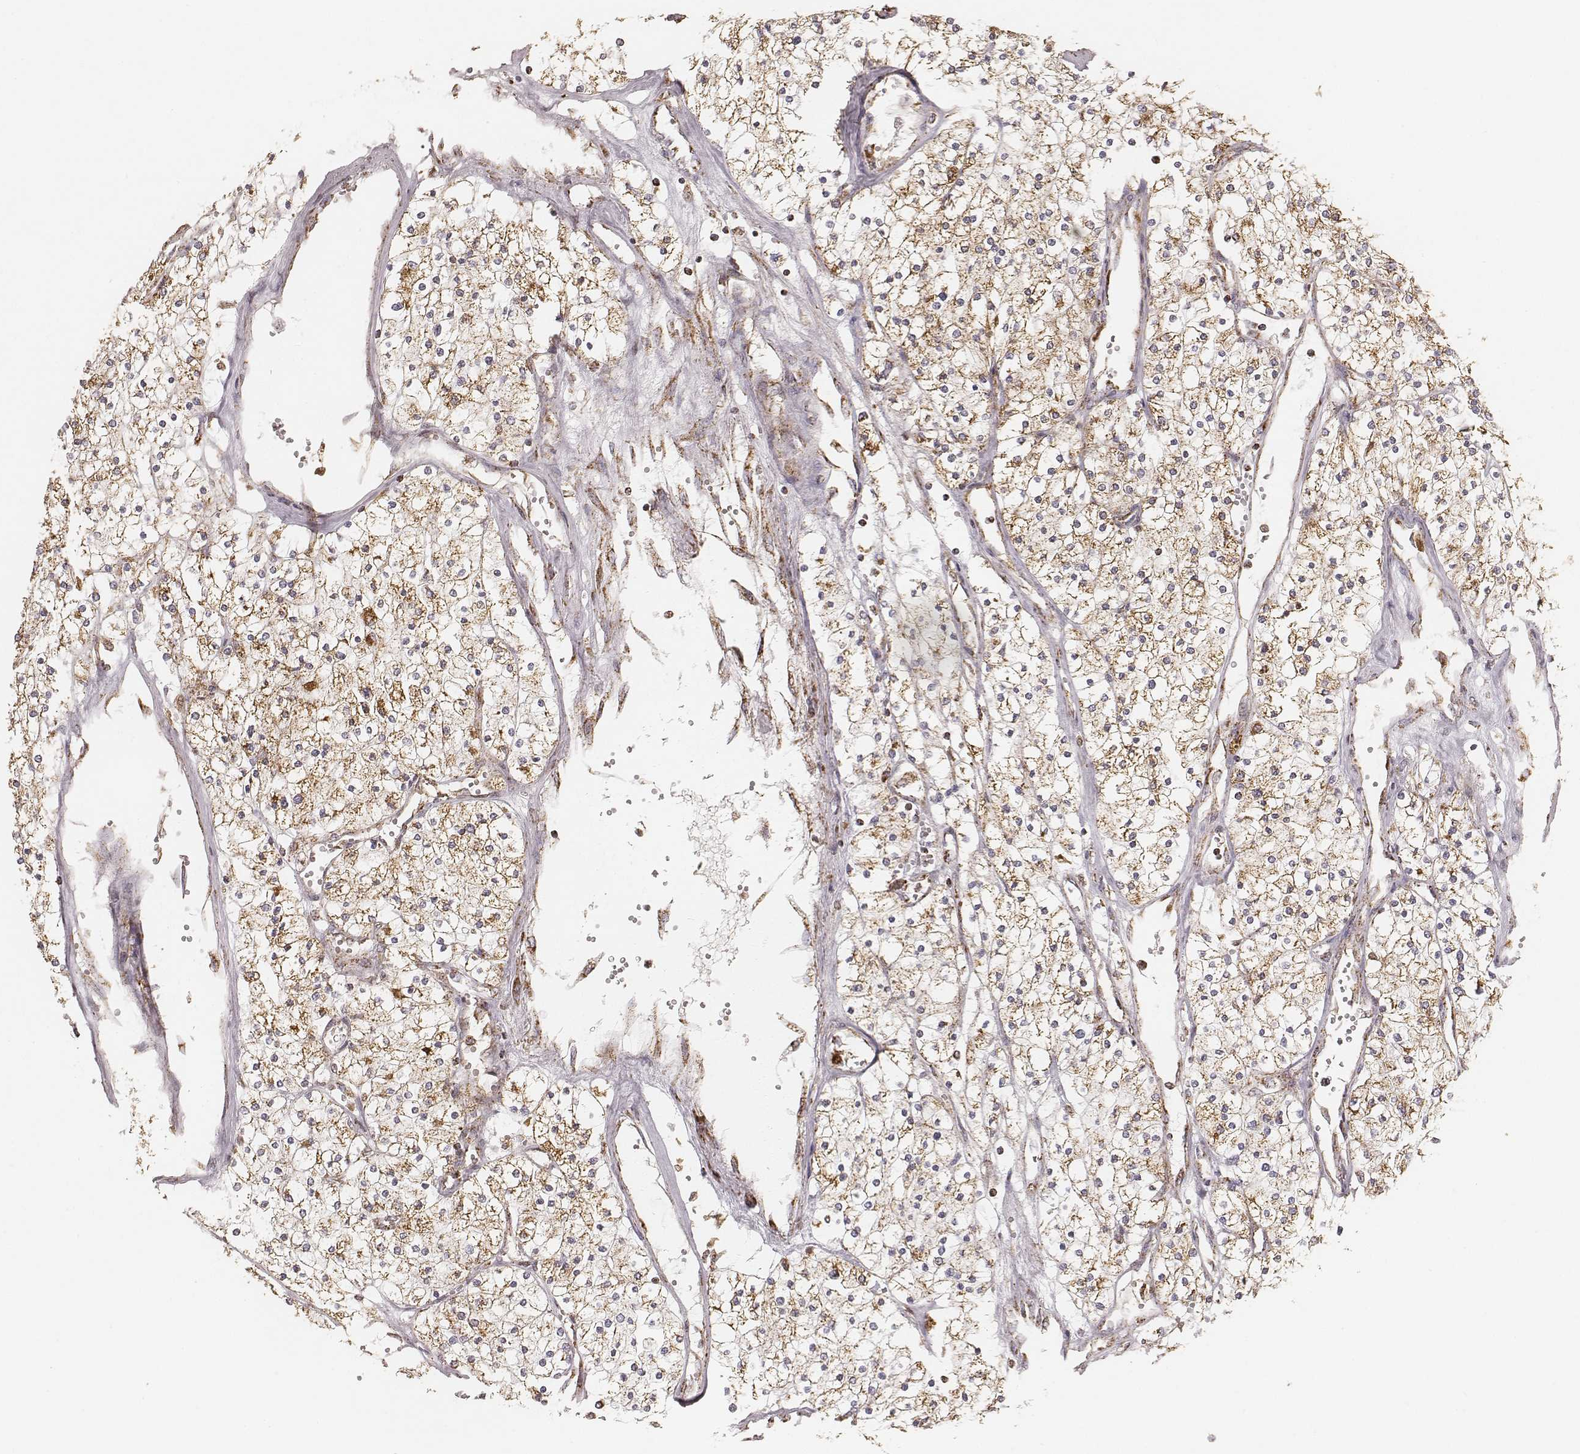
{"staining": {"intensity": "strong", "quantity": ">75%", "location": "cytoplasmic/membranous"}, "tissue": "renal cancer", "cell_type": "Tumor cells", "image_type": "cancer", "snomed": [{"axis": "morphology", "description": "Adenocarcinoma, NOS"}, {"axis": "topography", "description": "Kidney"}], "caption": "Adenocarcinoma (renal) was stained to show a protein in brown. There is high levels of strong cytoplasmic/membranous staining in approximately >75% of tumor cells. (DAB (3,3'-diaminobenzidine) = brown stain, brightfield microscopy at high magnification).", "gene": "CS", "patient": {"sex": "male", "age": 80}}